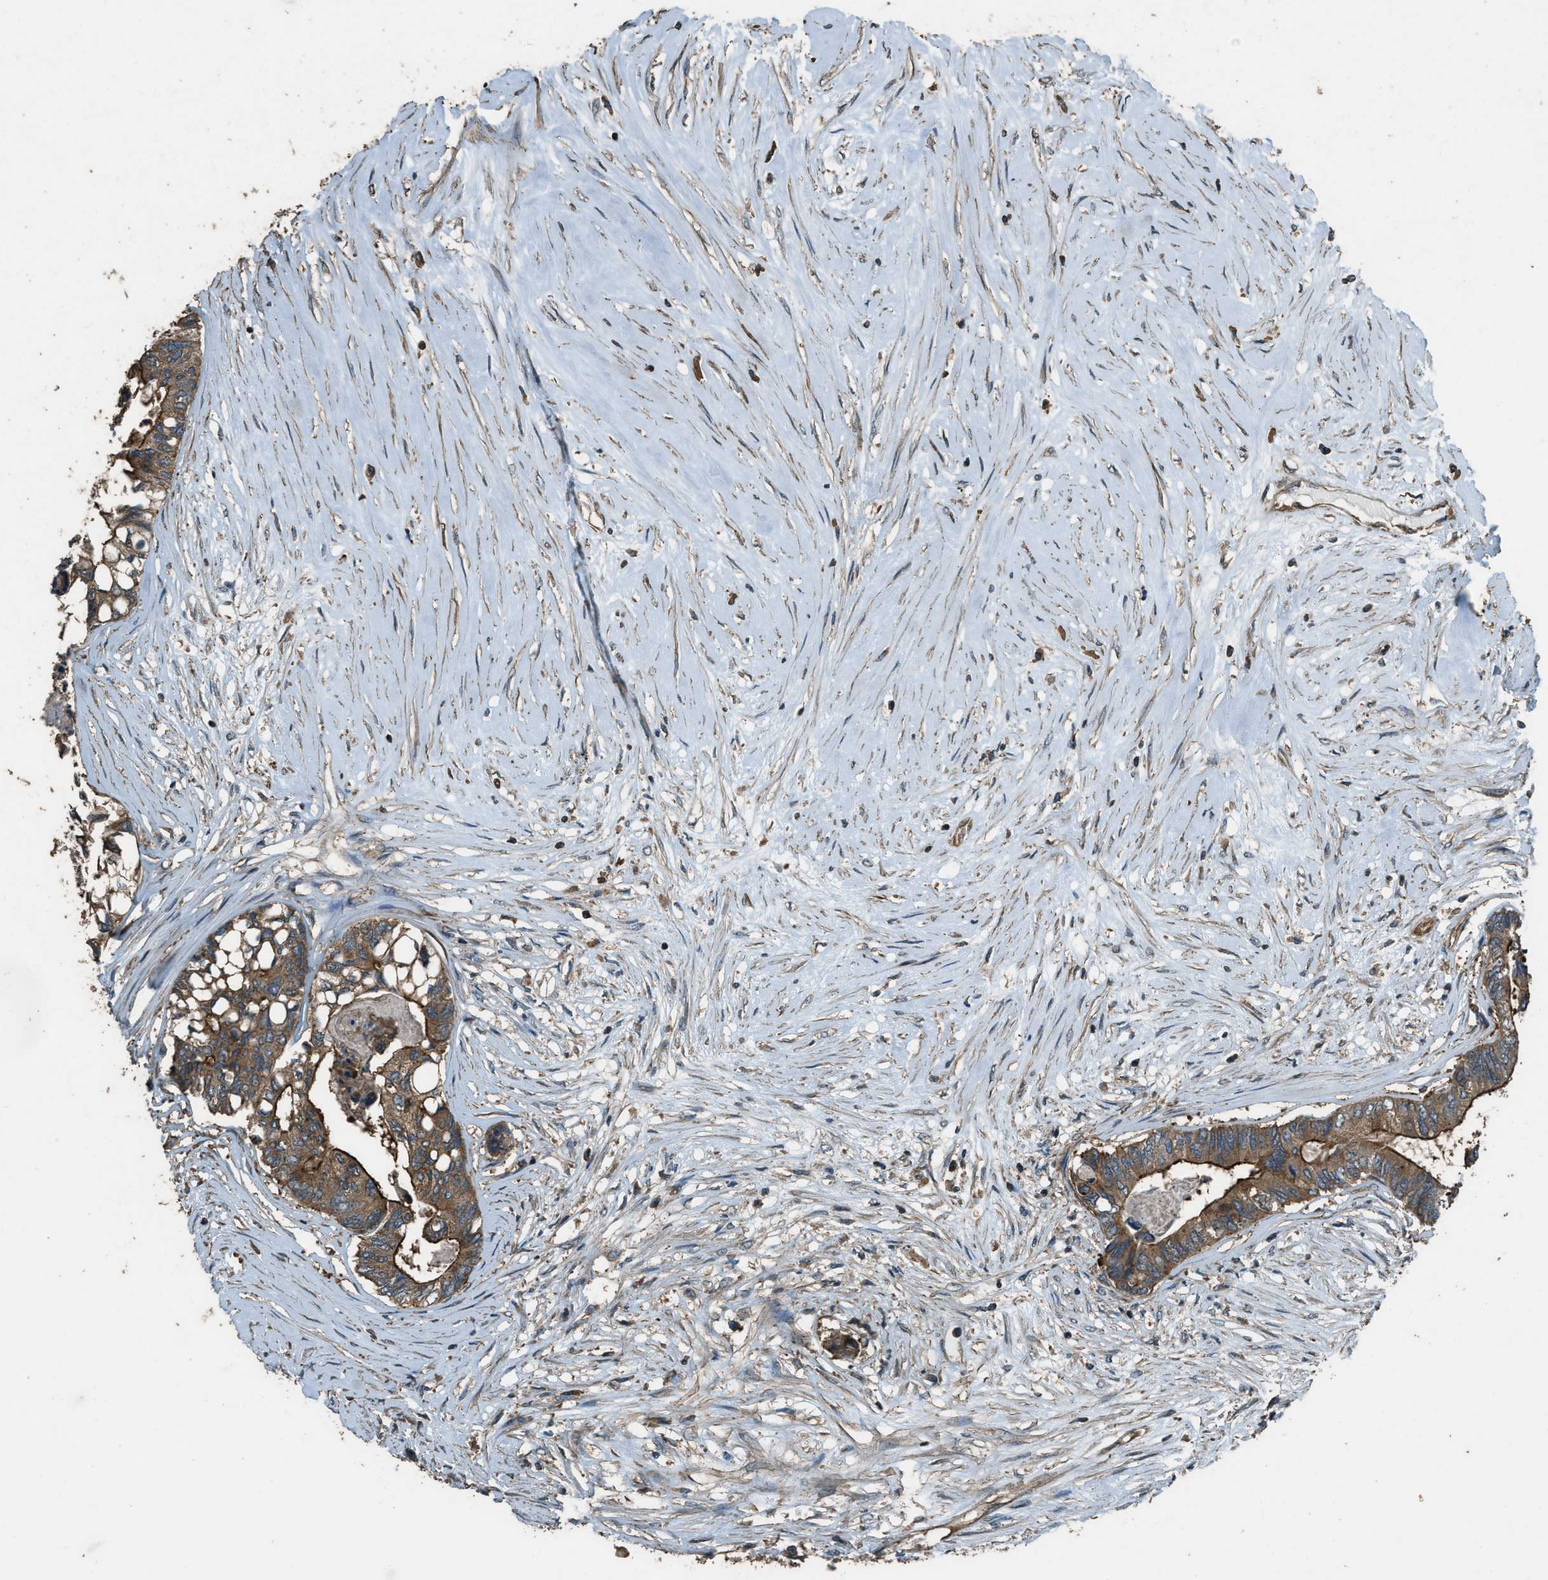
{"staining": {"intensity": "strong", "quantity": ">75%", "location": "cytoplasmic/membranous"}, "tissue": "colorectal cancer", "cell_type": "Tumor cells", "image_type": "cancer", "snomed": [{"axis": "morphology", "description": "Adenocarcinoma, NOS"}, {"axis": "topography", "description": "Rectum"}], "caption": "High-magnification brightfield microscopy of colorectal cancer (adenocarcinoma) stained with DAB (3,3'-diaminobenzidine) (brown) and counterstained with hematoxylin (blue). tumor cells exhibit strong cytoplasmic/membranous staining is appreciated in approximately>75% of cells. (Brightfield microscopy of DAB IHC at high magnification).", "gene": "MARS1", "patient": {"sex": "male", "age": 63}}